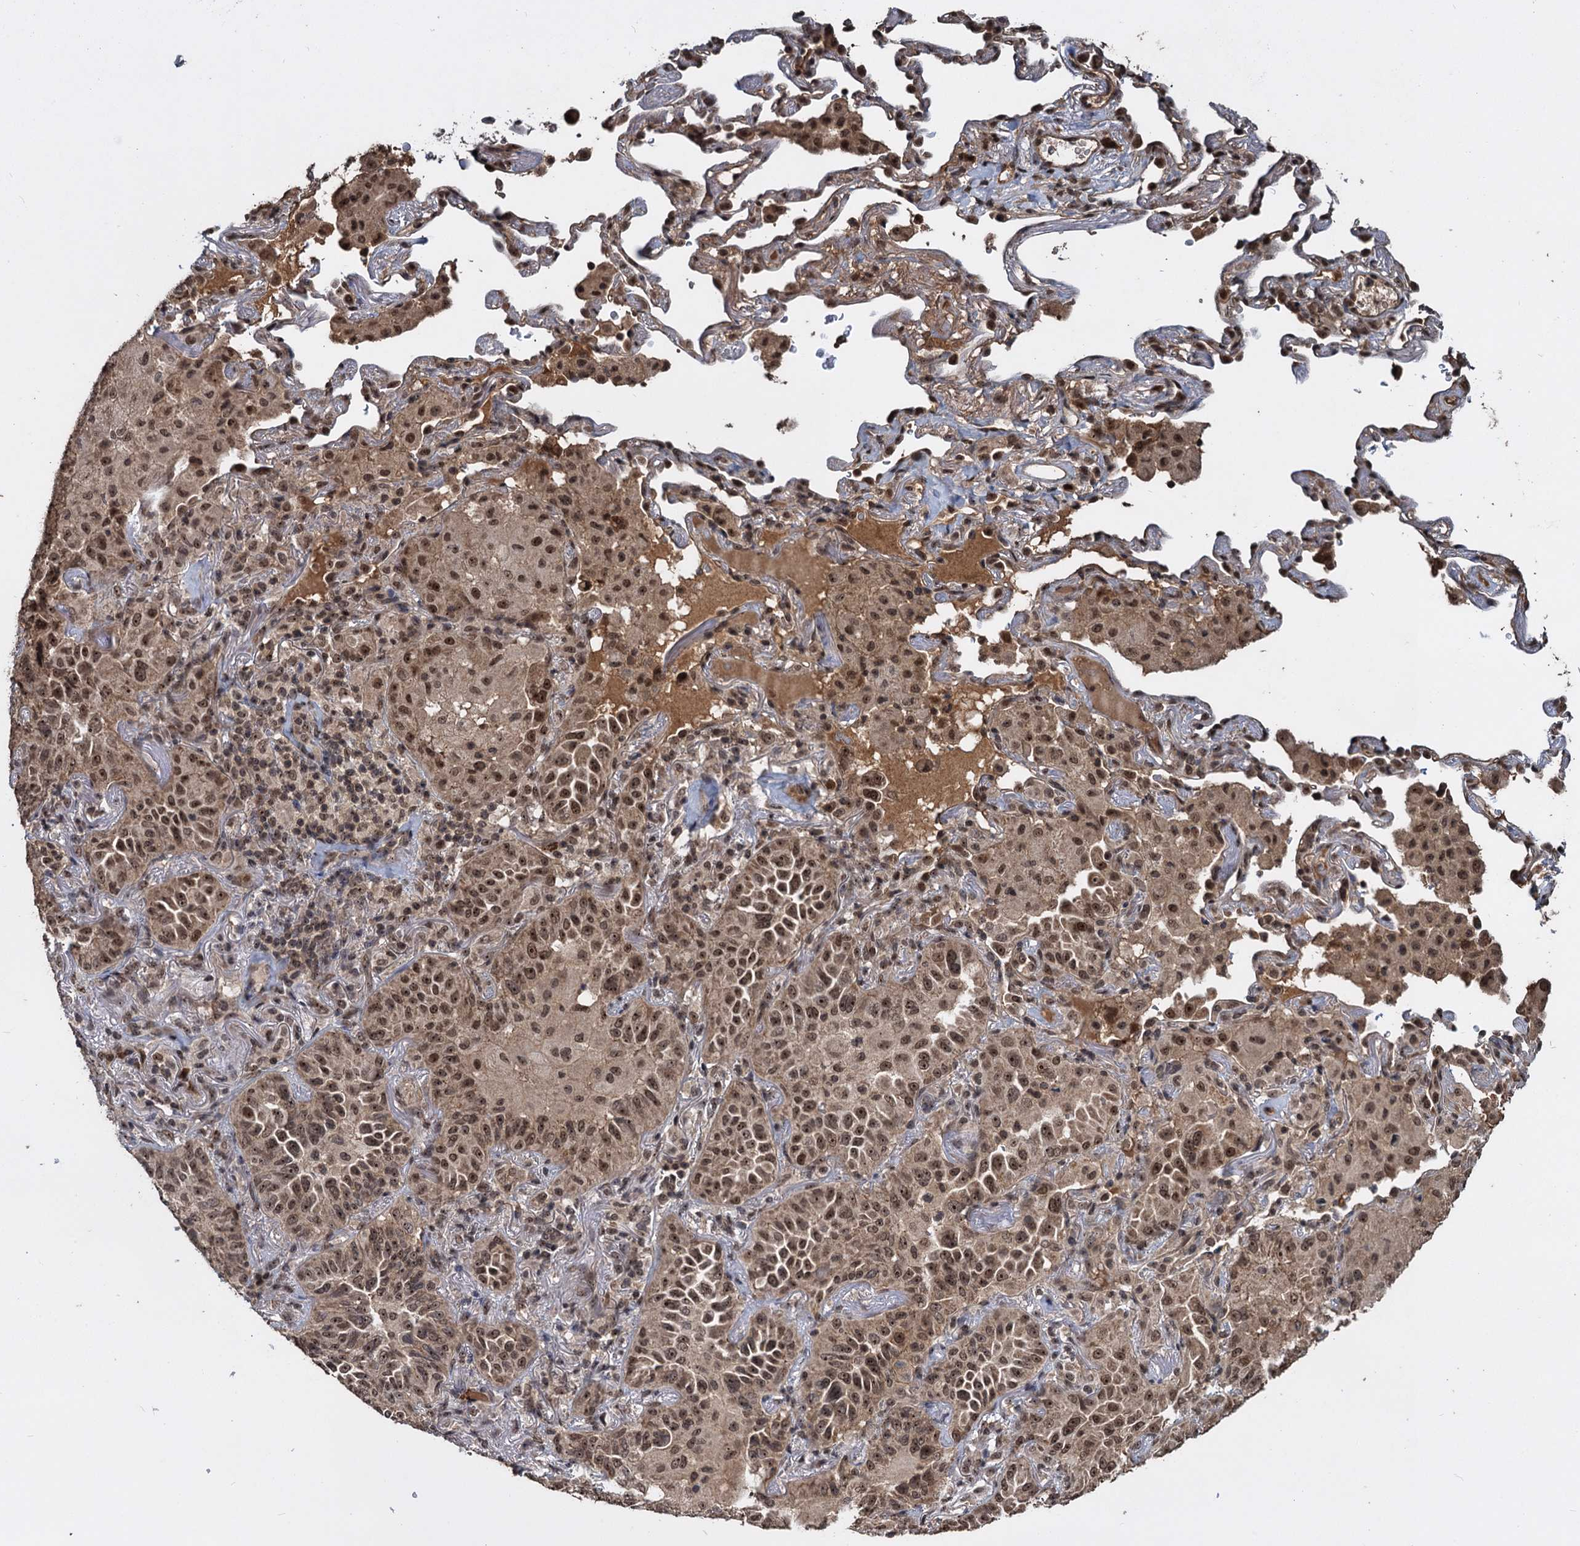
{"staining": {"intensity": "moderate", "quantity": "25%-75%", "location": "cytoplasmic/membranous,nuclear"}, "tissue": "lung cancer", "cell_type": "Tumor cells", "image_type": "cancer", "snomed": [{"axis": "morphology", "description": "Adenocarcinoma, NOS"}, {"axis": "topography", "description": "Lung"}], "caption": "Immunohistochemistry (DAB) staining of human lung cancer reveals moderate cytoplasmic/membranous and nuclear protein positivity in about 25%-75% of tumor cells.", "gene": "FAM216B", "patient": {"sex": "female", "age": 69}}